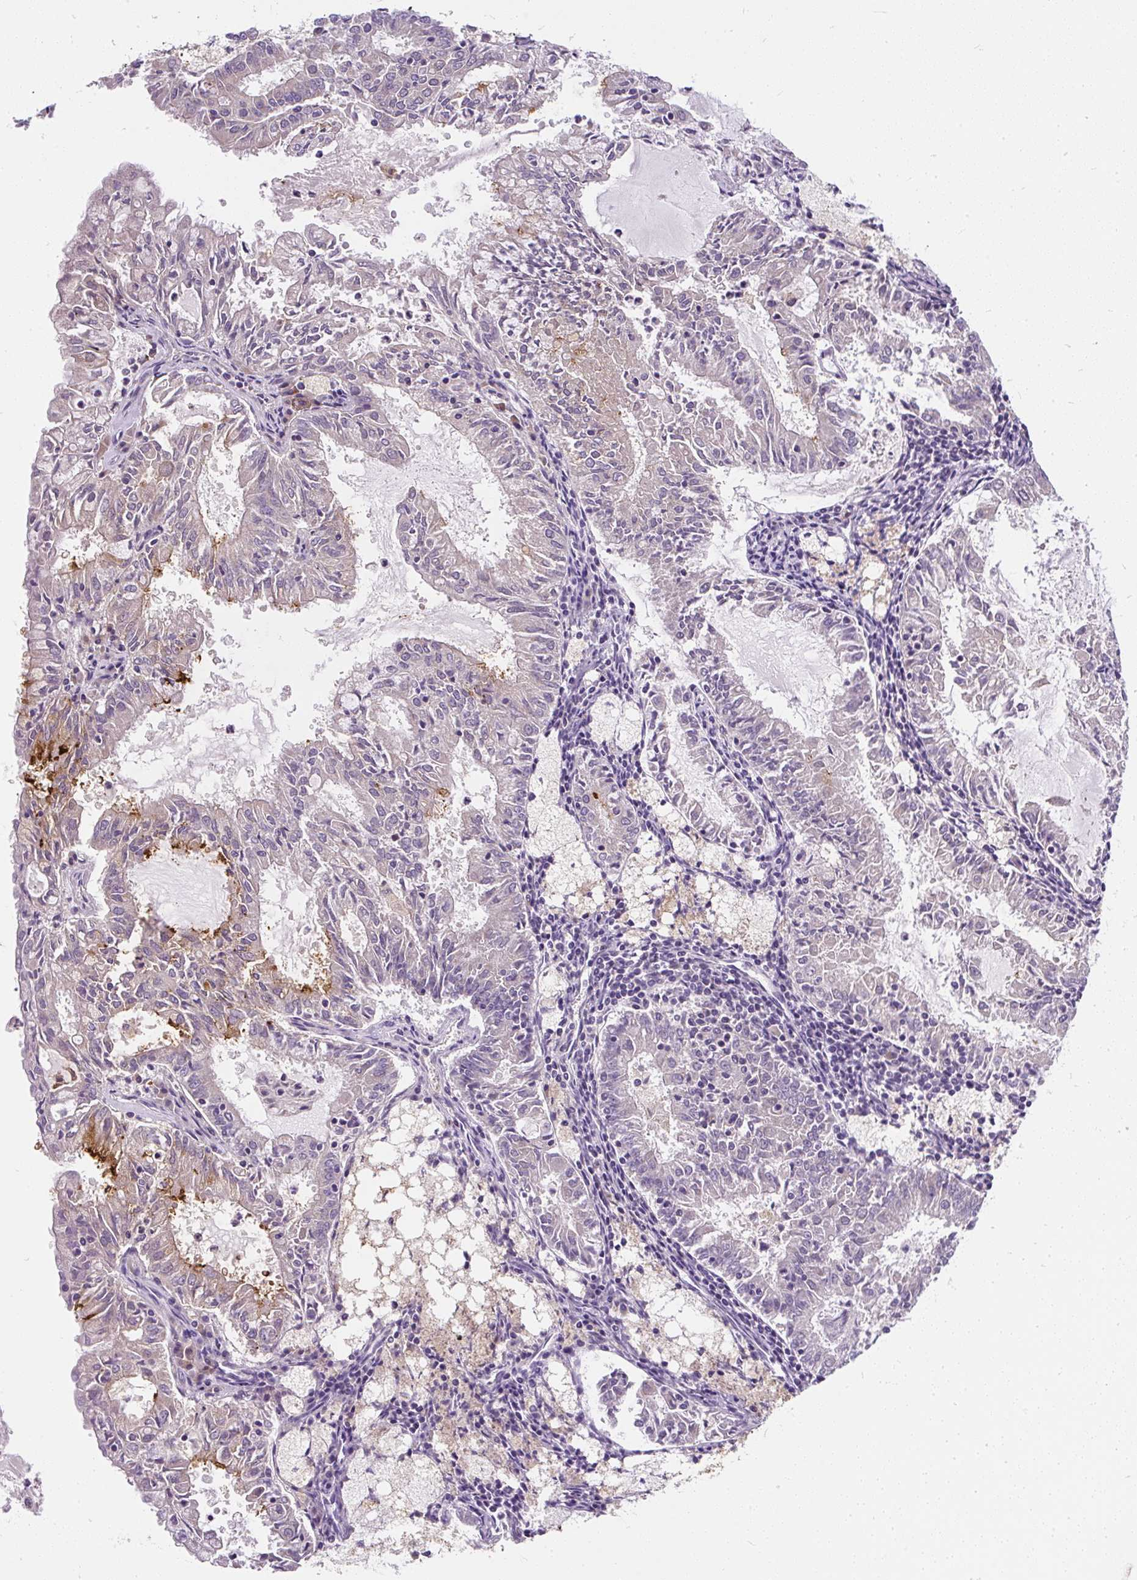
{"staining": {"intensity": "negative", "quantity": "none", "location": "none"}, "tissue": "endometrial cancer", "cell_type": "Tumor cells", "image_type": "cancer", "snomed": [{"axis": "morphology", "description": "Adenocarcinoma, NOS"}, {"axis": "topography", "description": "Endometrium"}], "caption": "A micrograph of endometrial cancer stained for a protein exhibits no brown staining in tumor cells. (Stains: DAB IHC with hematoxylin counter stain, Microscopy: brightfield microscopy at high magnification).", "gene": "CYP20A1", "patient": {"sex": "female", "age": 57}}